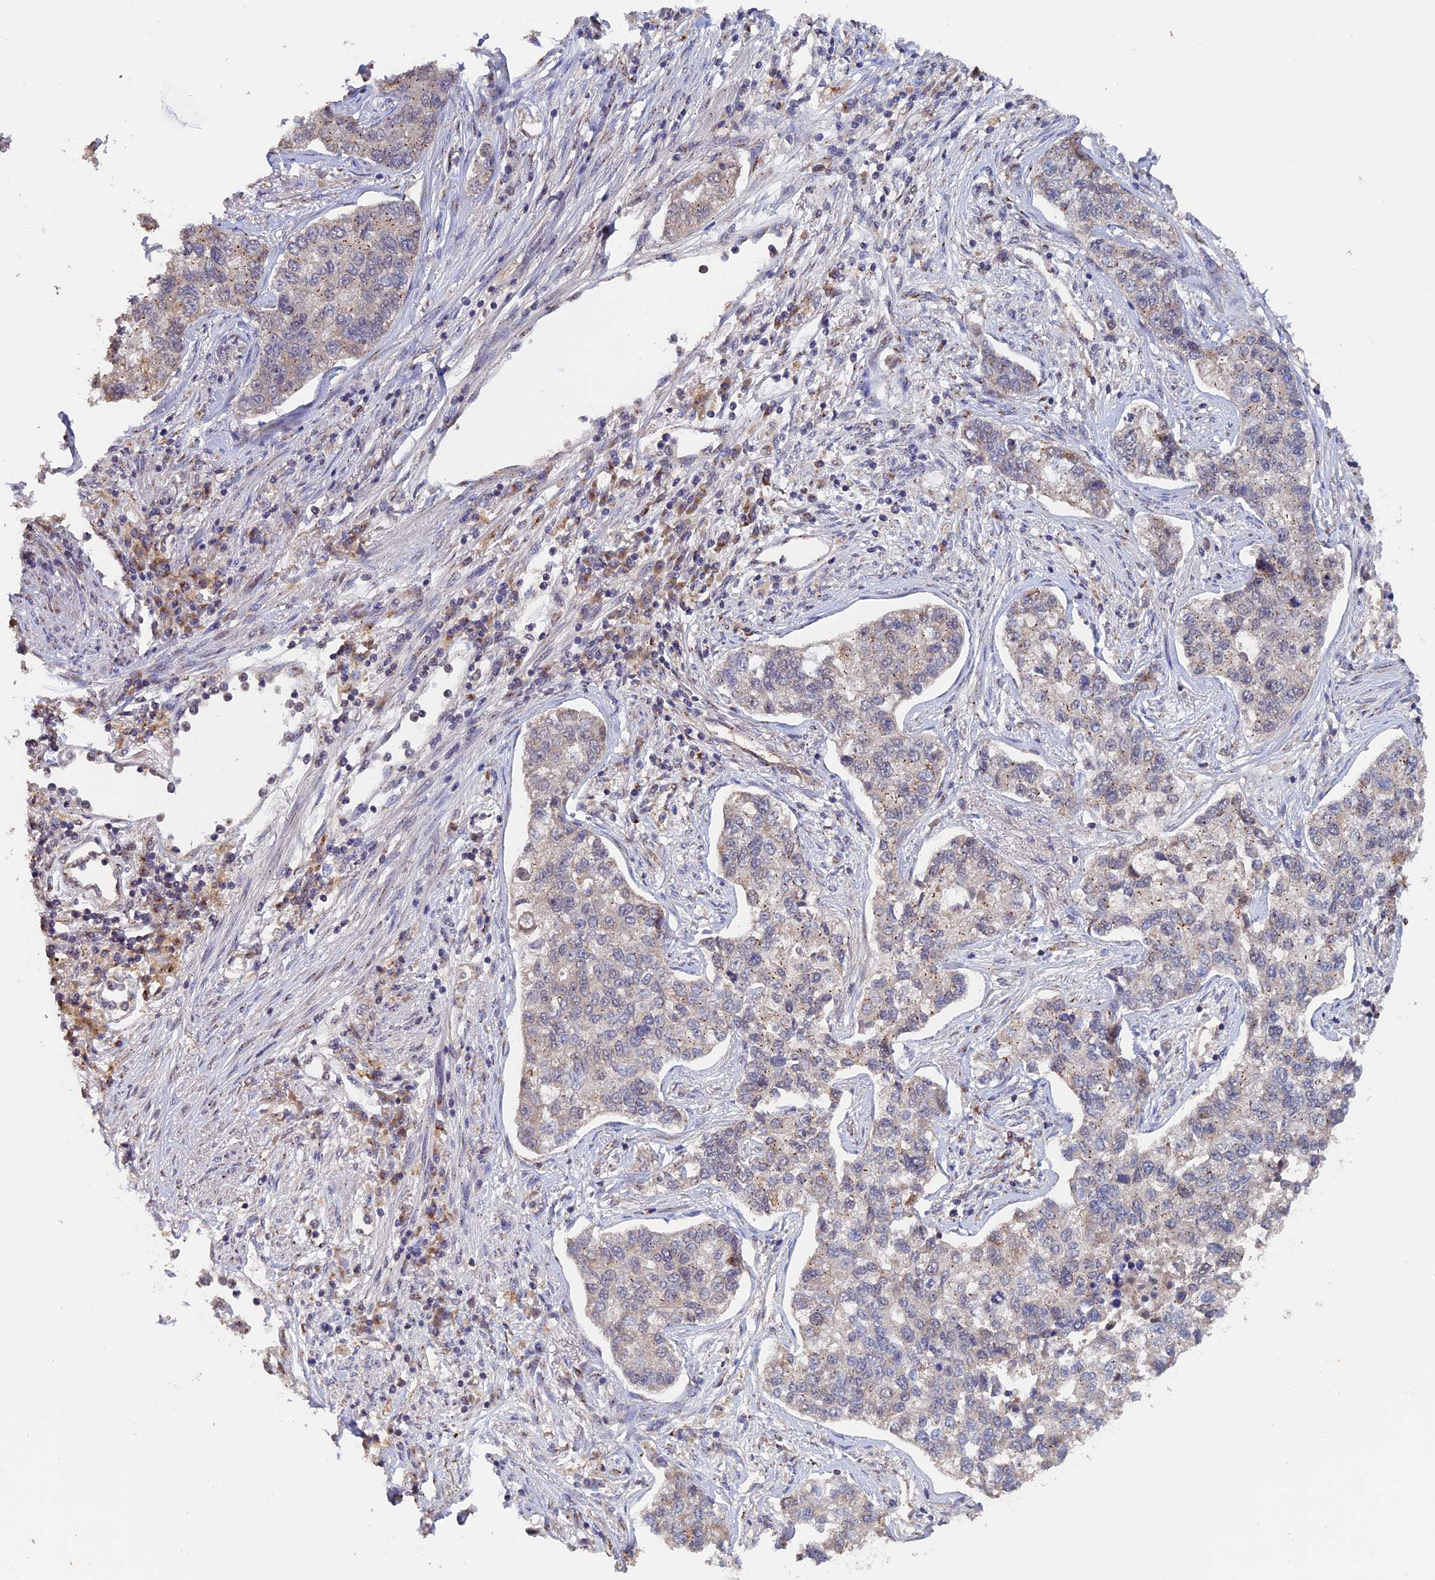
{"staining": {"intensity": "moderate", "quantity": "<25%", "location": "cytoplasmic/membranous"}, "tissue": "lung cancer", "cell_type": "Tumor cells", "image_type": "cancer", "snomed": [{"axis": "morphology", "description": "Adenocarcinoma, NOS"}, {"axis": "topography", "description": "Lung"}], "caption": "Brown immunohistochemical staining in adenocarcinoma (lung) demonstrates moderate cytoplasmic/membranous staining in approximately <25% of tumor cells.", "gene": "PIGQ", "patient": {"sex": "male", "age": 49}}